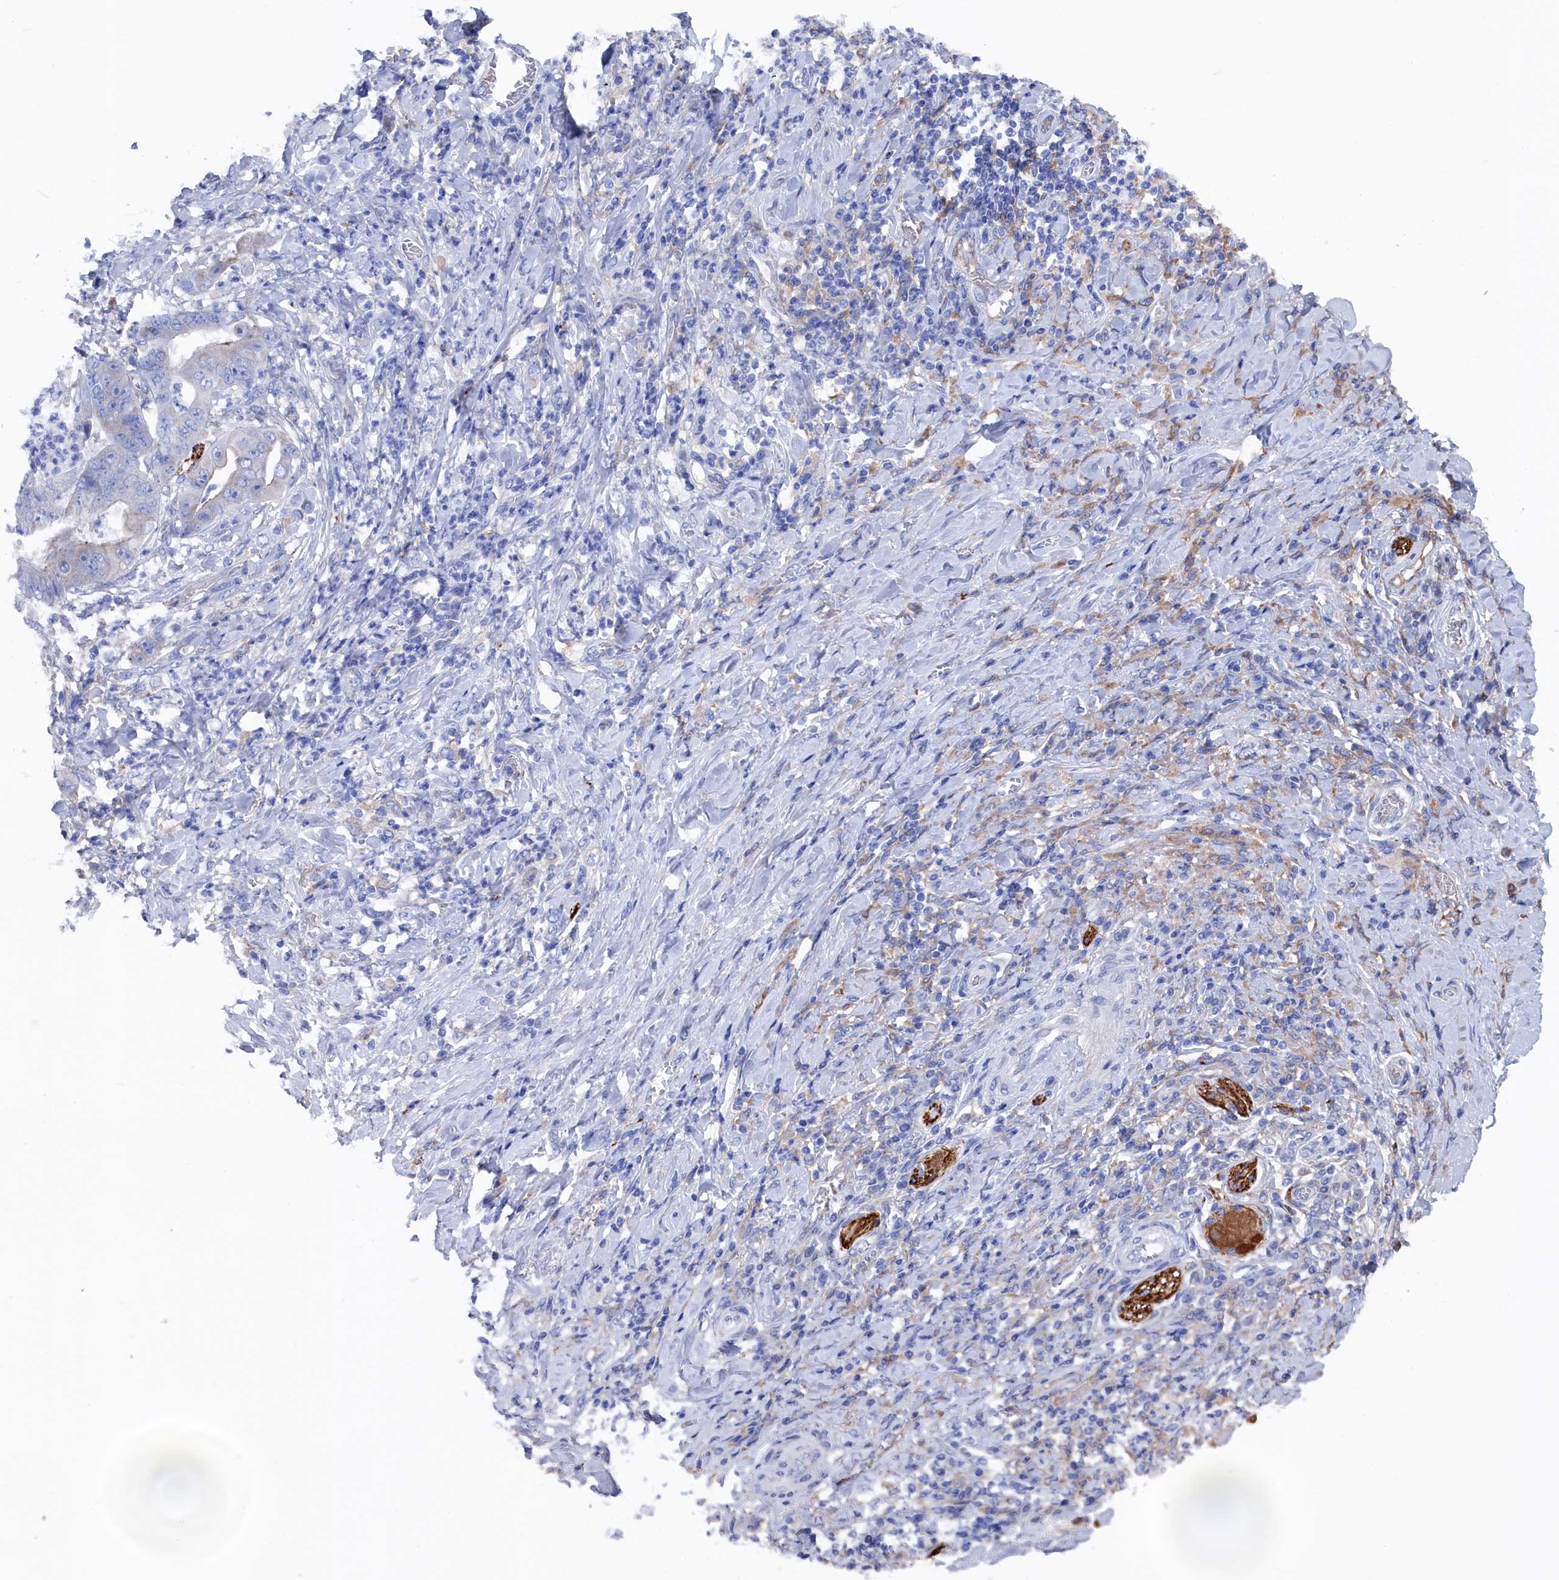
{"staining": {"intensity": "negative", "quantity": "none", "location": "none"}, "tissue": "stomach cancer", "cell_type": "Tumor cells", "image_type": "cancer", "snomed": [{"axis": "morphology", "description": "Adenocarcinoma, NOS"}, {"axis": "topography", "description": "Stomach"}], "caption": "This is an IHC histopathology image of stomach cancer. There is no positivity in tumor cells.", "gene": "C12orf73", "patient": {"sex": "female", "age": 73}}